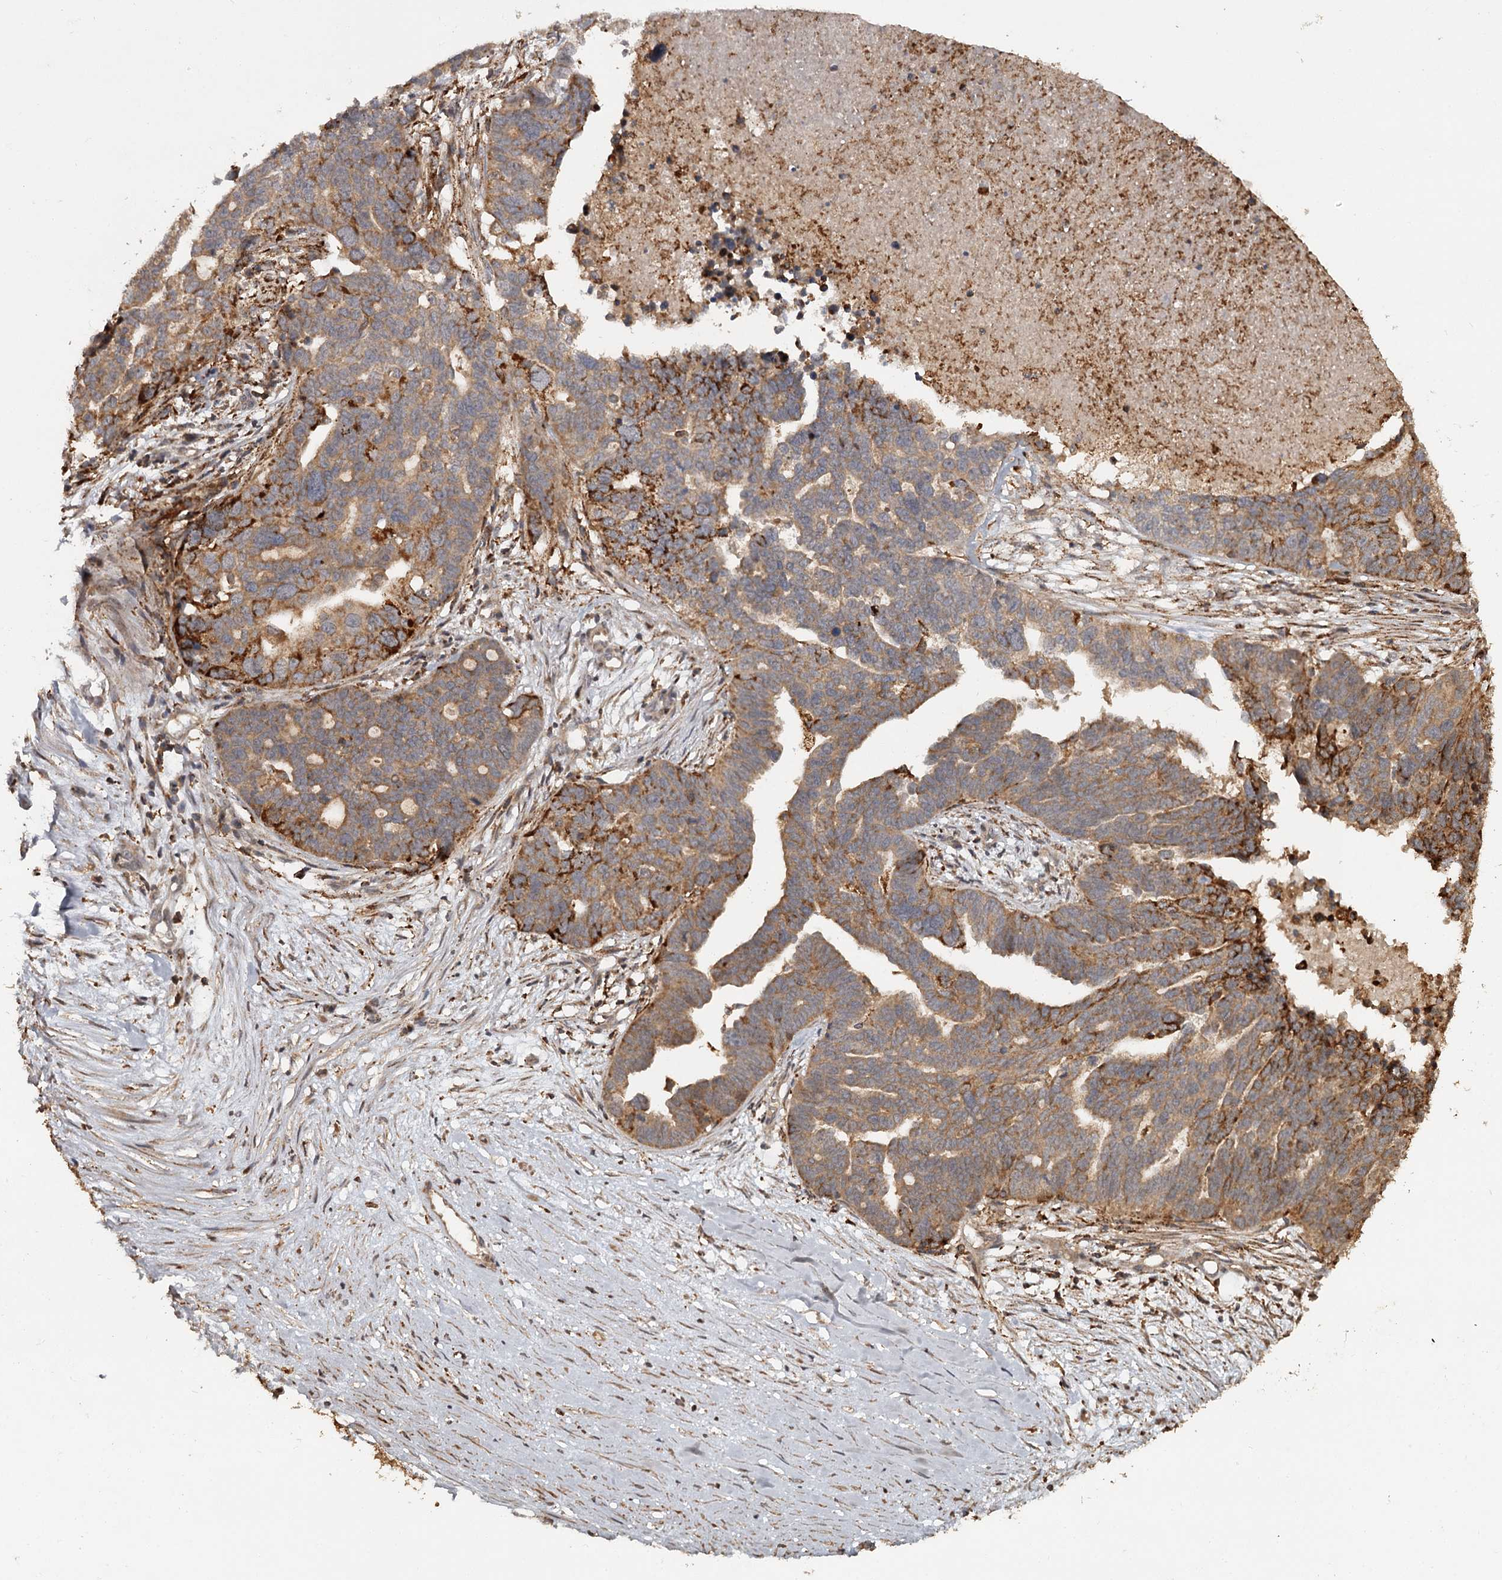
{"staining": {"intensity": "strong", "quantity": "25%-75%", "location": "cytoplasmic/membranous"}, "tissue": "ovarian cancer", "cell_type": "Tumor cells", "image_type": "cancer", "snomed": [{"axis": "morphology", "description": "Cystadenocarcinoma, serous, NOS"}, {"axis": "topography", "description": "Ovary"}], "caption": "Immunohistochemical staining of human serous cystadenocarcinoma (ovarian) reveals high levels of strong cytoplasmic/membranous positivity in about 25%-75% of tumor cells.", "gene": "FAXC", "patient": {"sex": "female", "age": 59}}